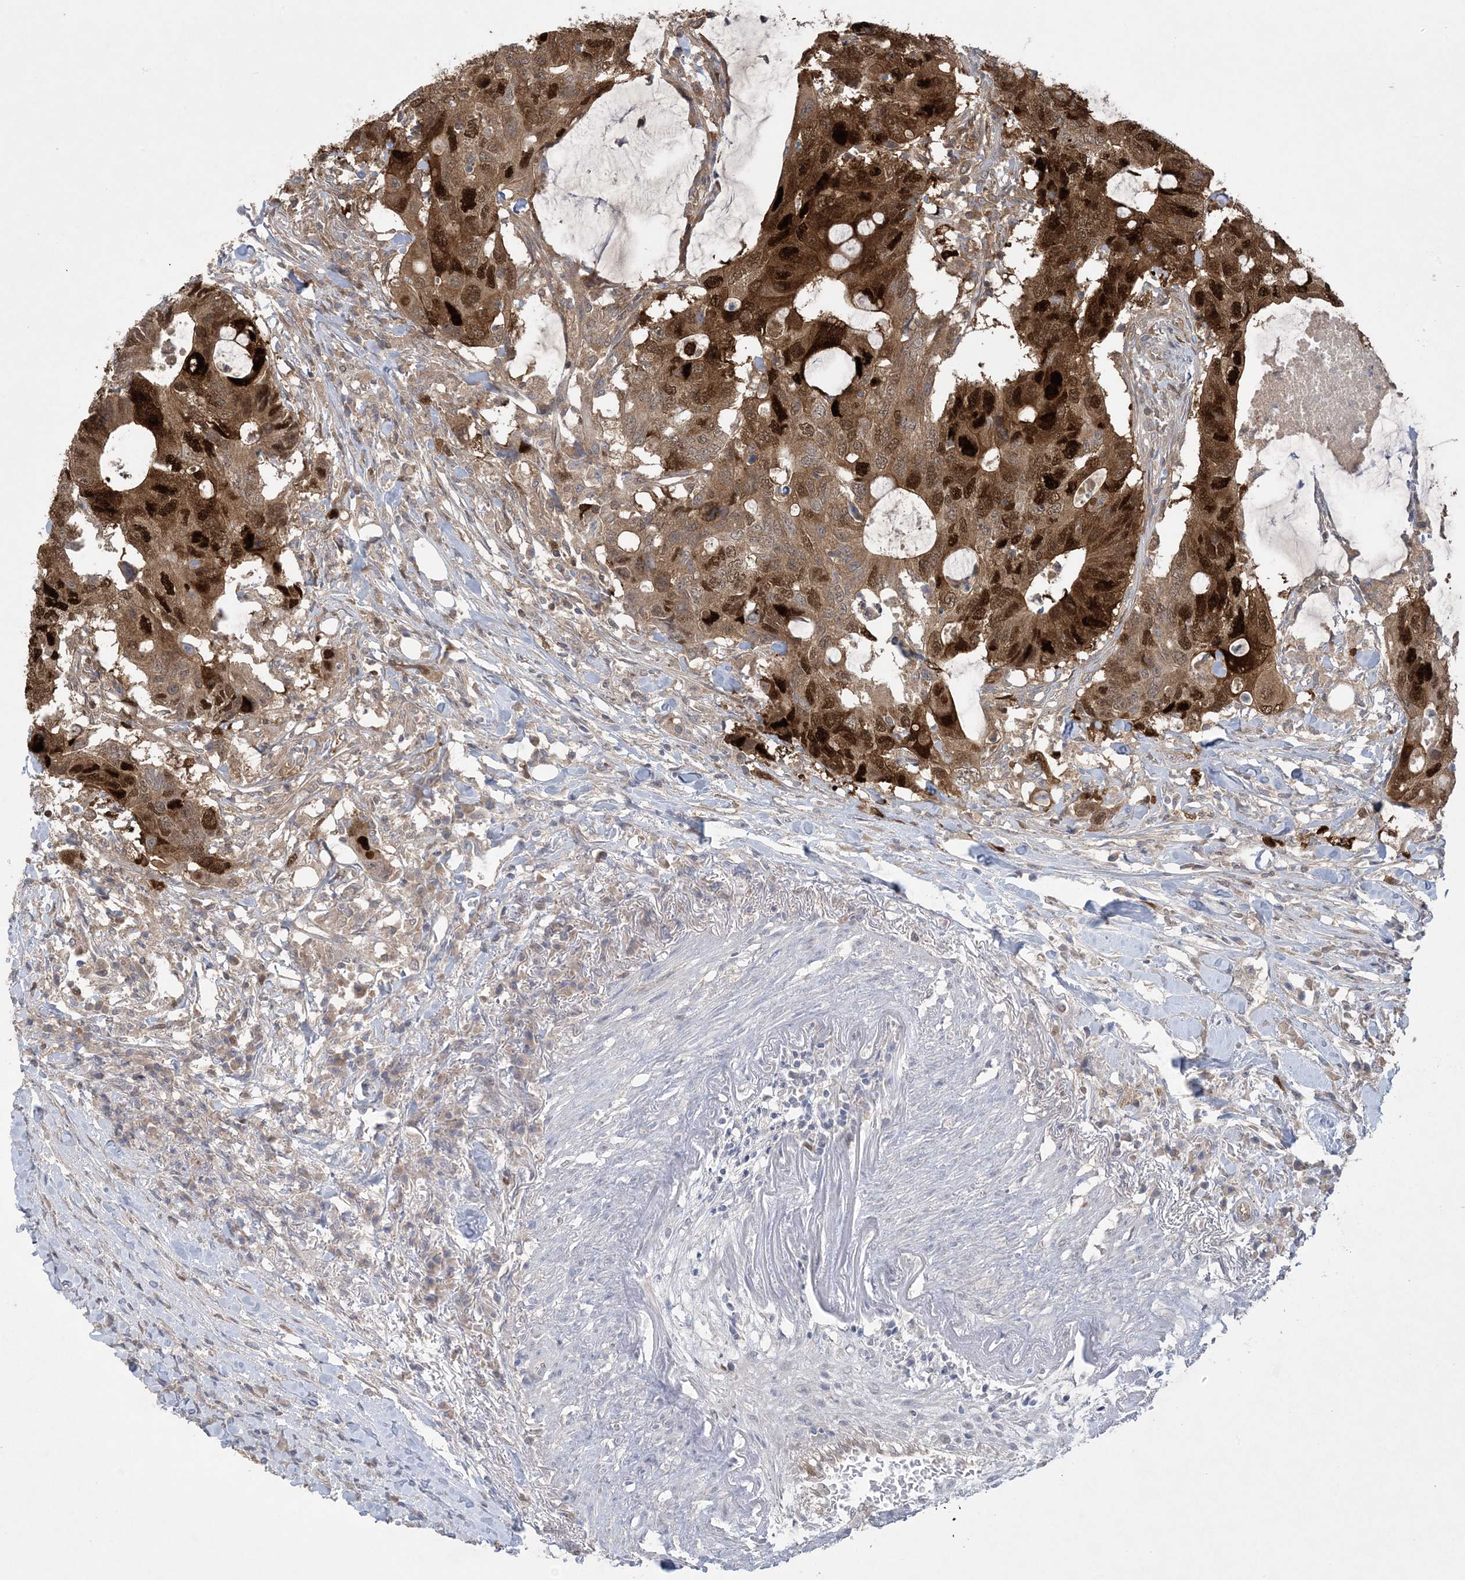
{"staining": {"intensity": "strong", "quantity": ">75%", "location": "cytoplasmic/membranous,nuclear"}, "tissue": "colorectal cancer", "cell_type": "Tumor cells", "image_type": "cancer", "snomed": [{"axis": "morphology", "description": "Adenocarcinoma, NOS"}, {"axis": "topography", "description": "Colon"}], "caption": "Approximately >75% of tumor cells in human colorectal cancer demonstrate strong cytoplasmic/membranous and nuclear protein expression as visualized by brown immunohistochemical staining.", "gene": "HMGCS1", "patient": {"sex": "male", "age": 71}}